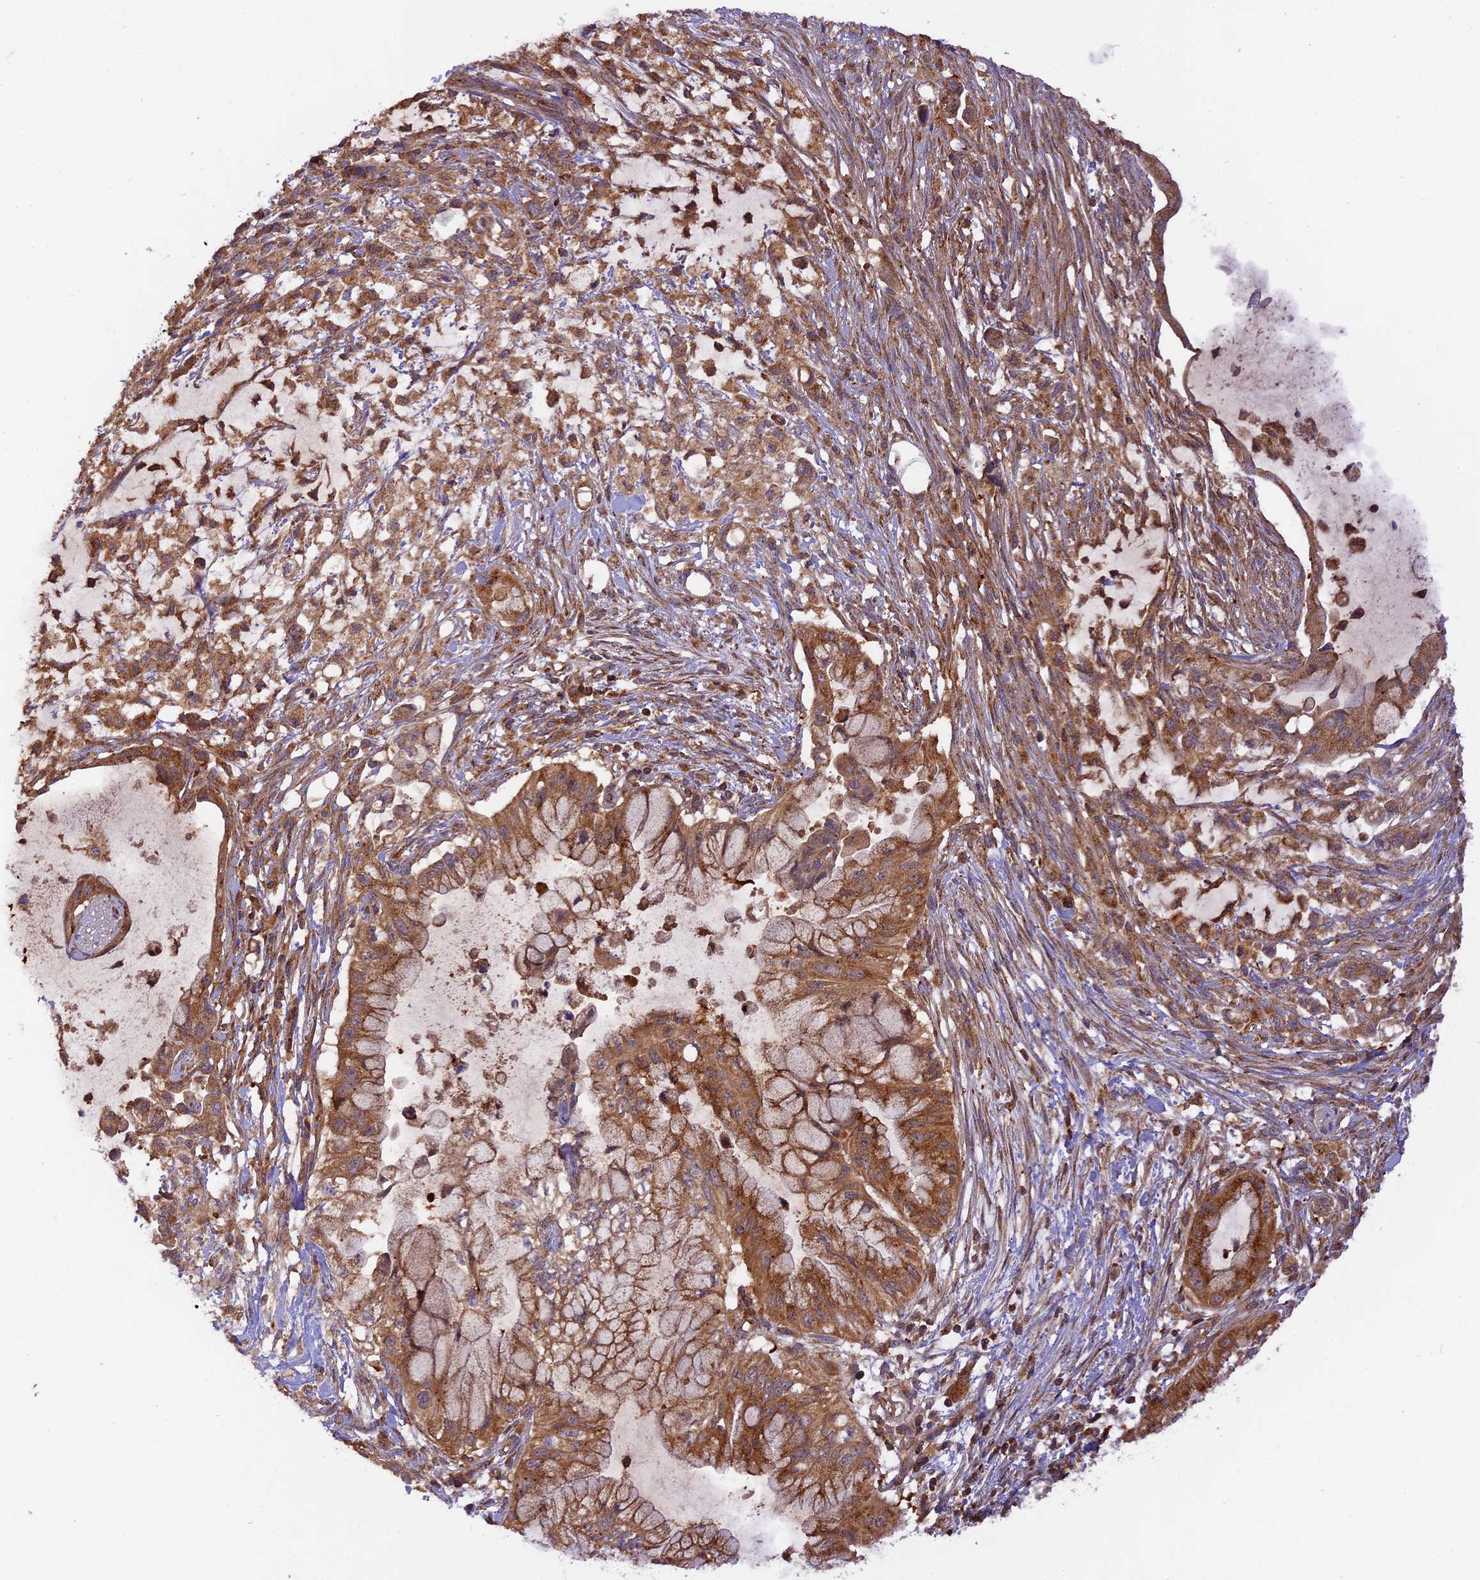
{"staining": {"intensity": "moderate", "quantity": ">75%", "location": "cytoplasmic/membranous"}, "tissue": "pancreatic cancer", "cell_type": "Tumor cells", "image_type": "cancer", "snomed": [{"axis": "morphology", "description": "Adenocarcinoma, NOS"}, {"axis": "topography", "description": "Pancreas"}], "caption": "This image exhibits pancreatic cancer stained with immunohistochemistry to label a protein in brown. The cytoplasmic/membranous of tumor cells show moderate positivity for the protein. Nuclei are counter-stained blue.", "gene": "PEX3", "patient": {"sex": "male", "age": 48}}